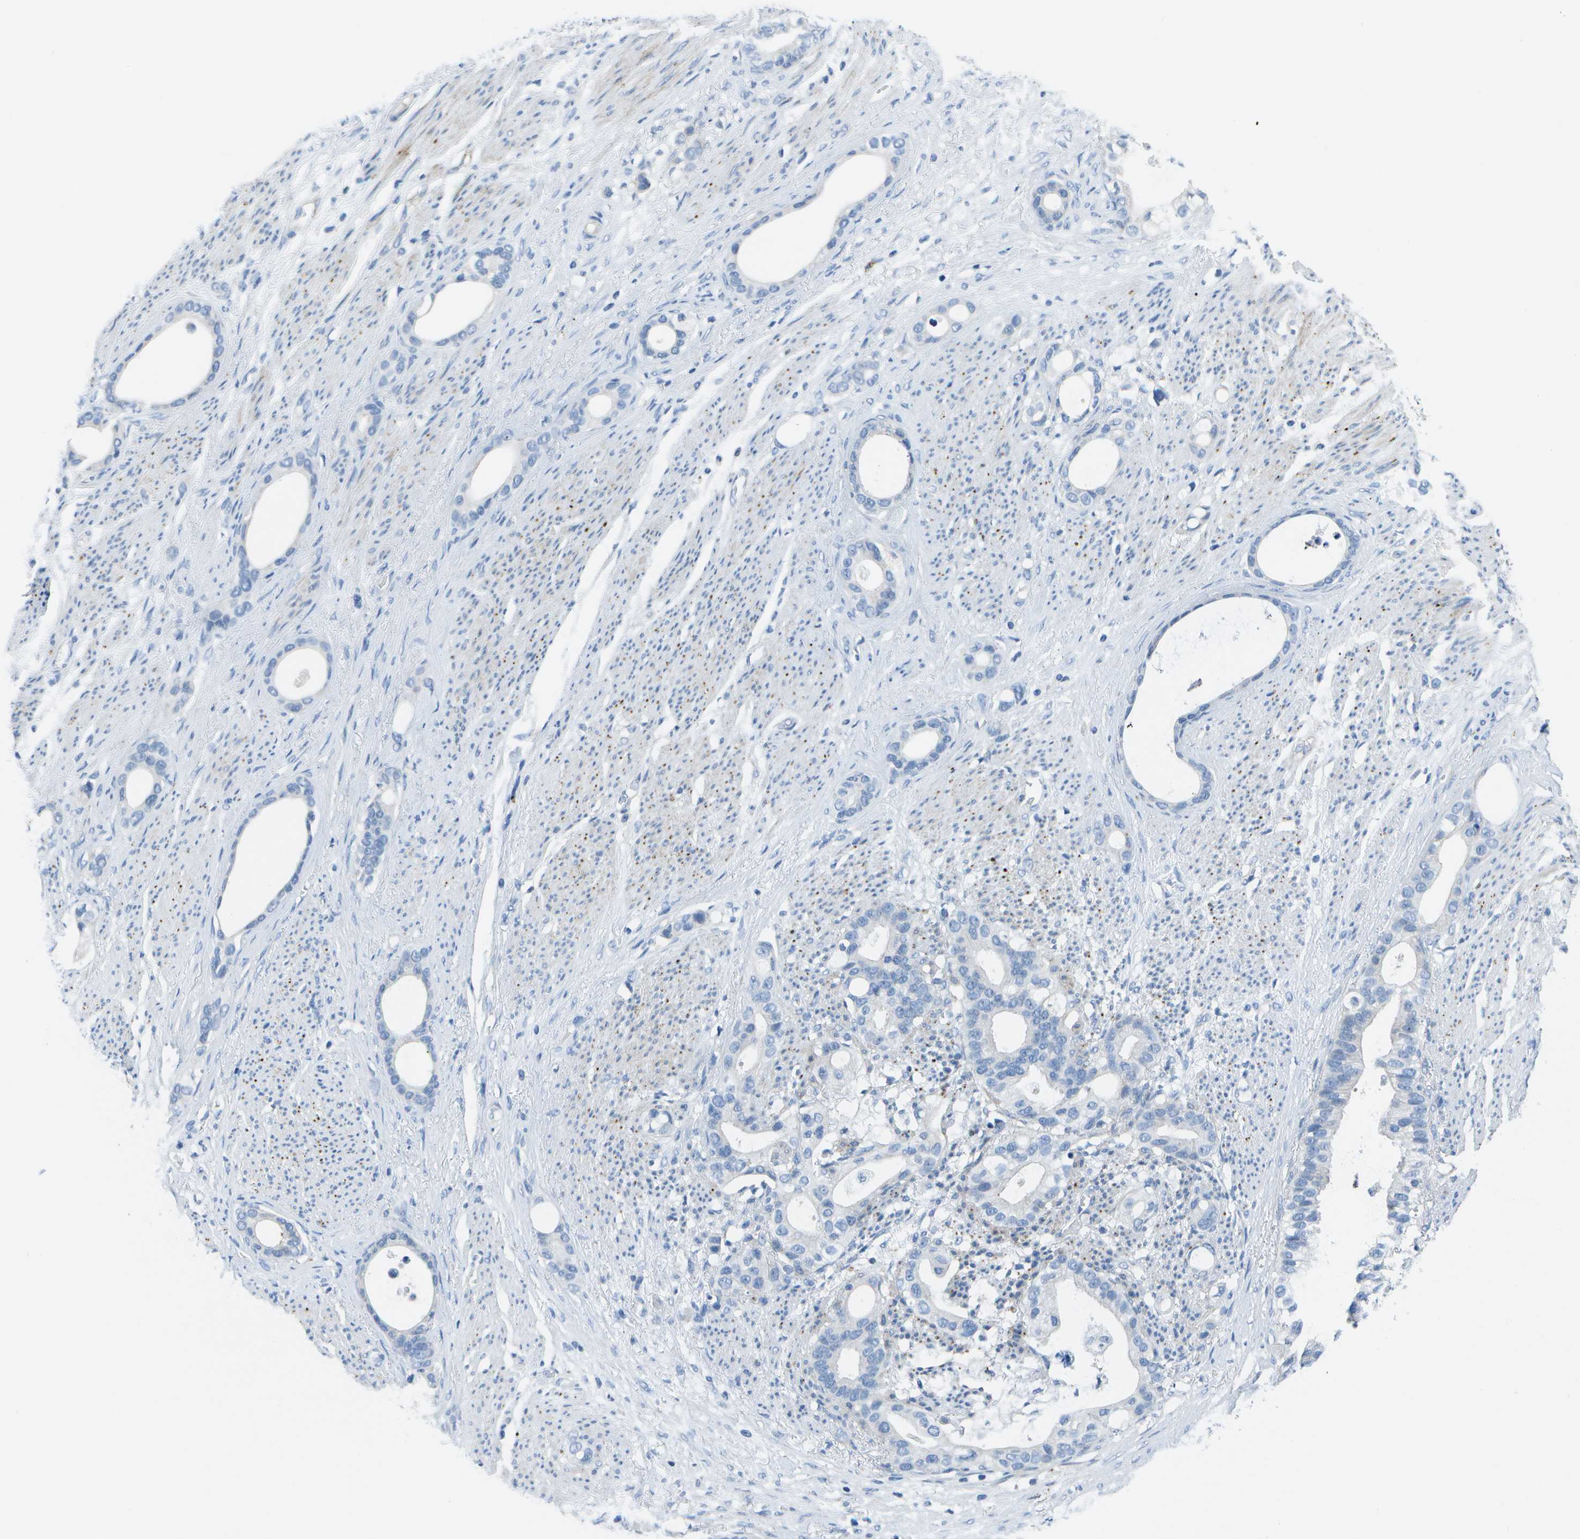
{"staining": {"intensity": "negative", "quantity": "none", "location": "none"}, "tissue": "stomach cancer", "cell_type": "Tumor cells", "image_type": "cancer", "snomed": [{"axis": "morphology", "description": "Adenocarcinoma, NOS"}, {"axis": "topography", "description": "Stomach"}], "caption": "Stomach adenocarcinoma was stained to show a protein in brown. There is no significant expression in tumor cells.", "gene": "DCT", "patient": {"sex": "female", "age": 75}}